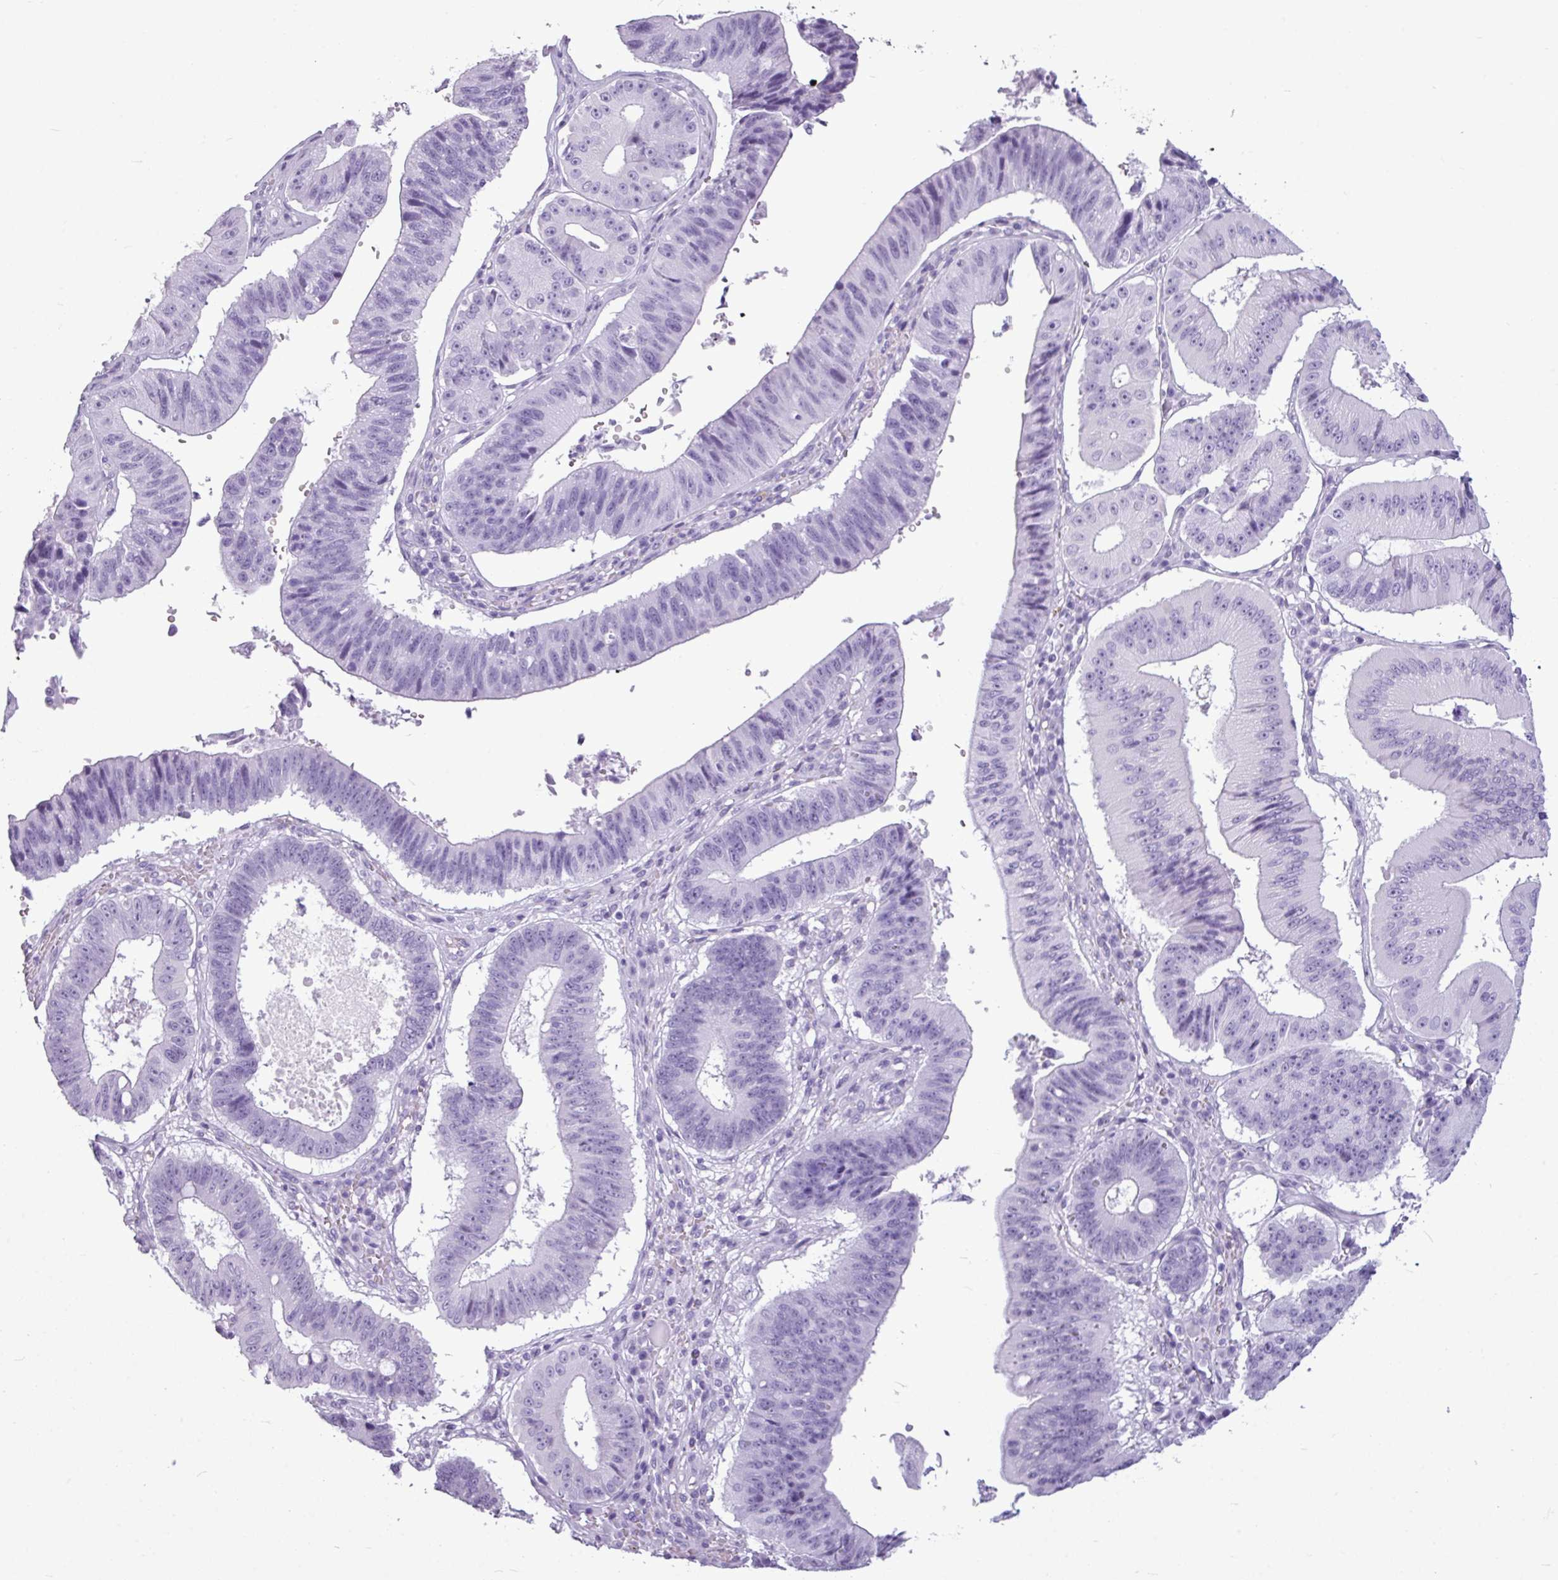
{"staining": {"intensity": "negative", "quantity": "none", "location": "none"}, "tissue": "stomach cancer", "cell_type": "Tumor cells", "image_type": "cancer", "snomed": [{"axis": "morphology", "description": "Adenocarcinoma, NOS"}, {"axis": "topography", "description": "Stomach"}], "caption": "An image of human stomach cancer is negative for staining in tumor cells.", "gene": "AMY1B", "patient": {"sex": "male", "age": 59}}